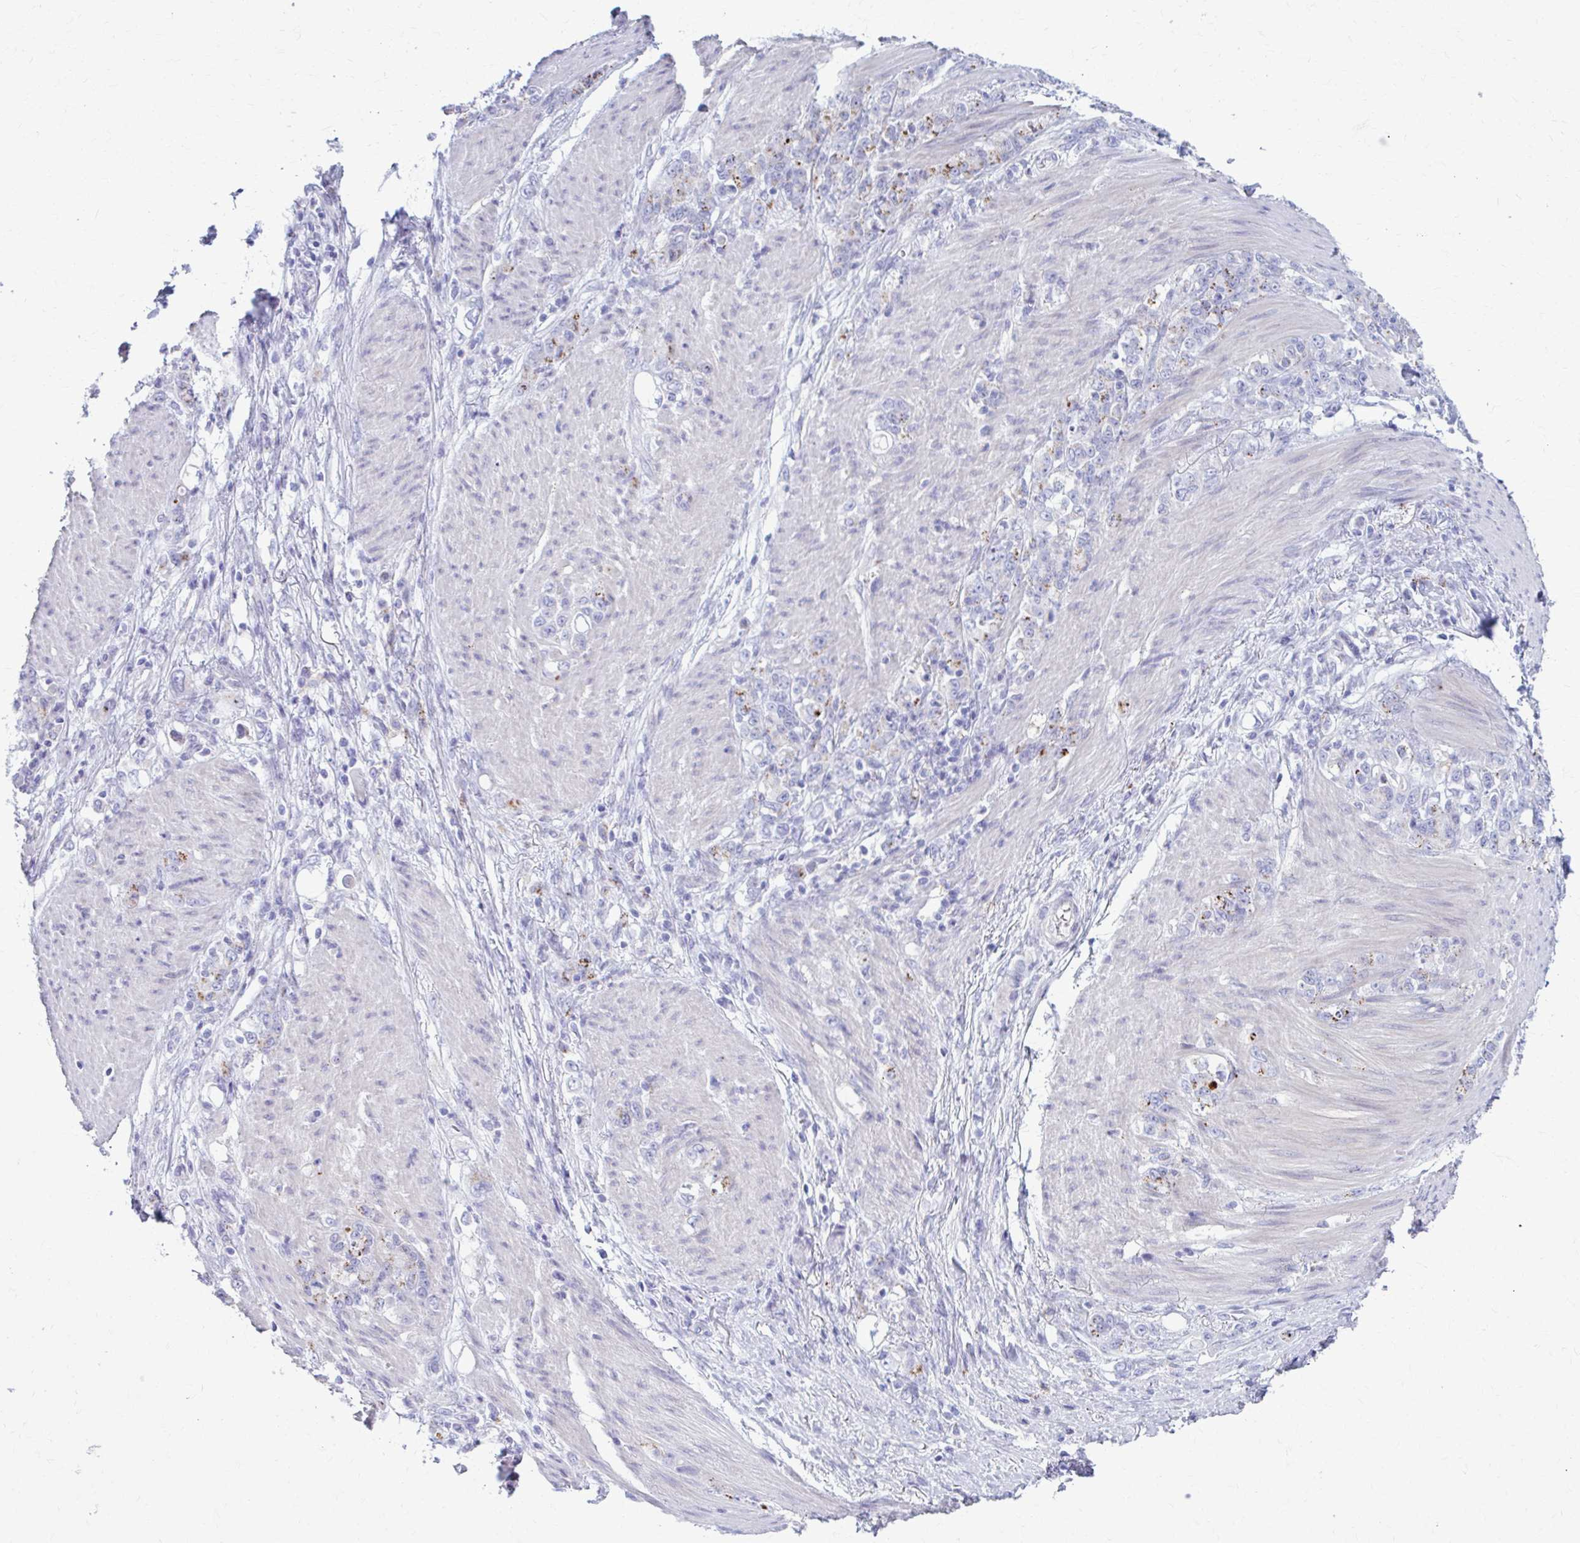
{"staining": {"intensity": "moderate", "quantity": "<25%", "location": "cytoplasmic/membranous"}, "tissue": "stomach cancer", "cell_type": "Tumor cells", "image_type": "cancer", "snomed": [{"axis": "morphology", "description": "Adenocarcinoma, NOS"}, {"axis": "topography", "description": "Stomach"}], "caption": "Stomach cancer (adenocarcinoma) stained for a protein exhibits moderate cytoplasmic/membranous positivity in tumor cells. (brown staining indicates protein expression, while blue staining denotes nuclei).", "gene": "C12orf71", "patient": {"sex": "female", "age": 79}}